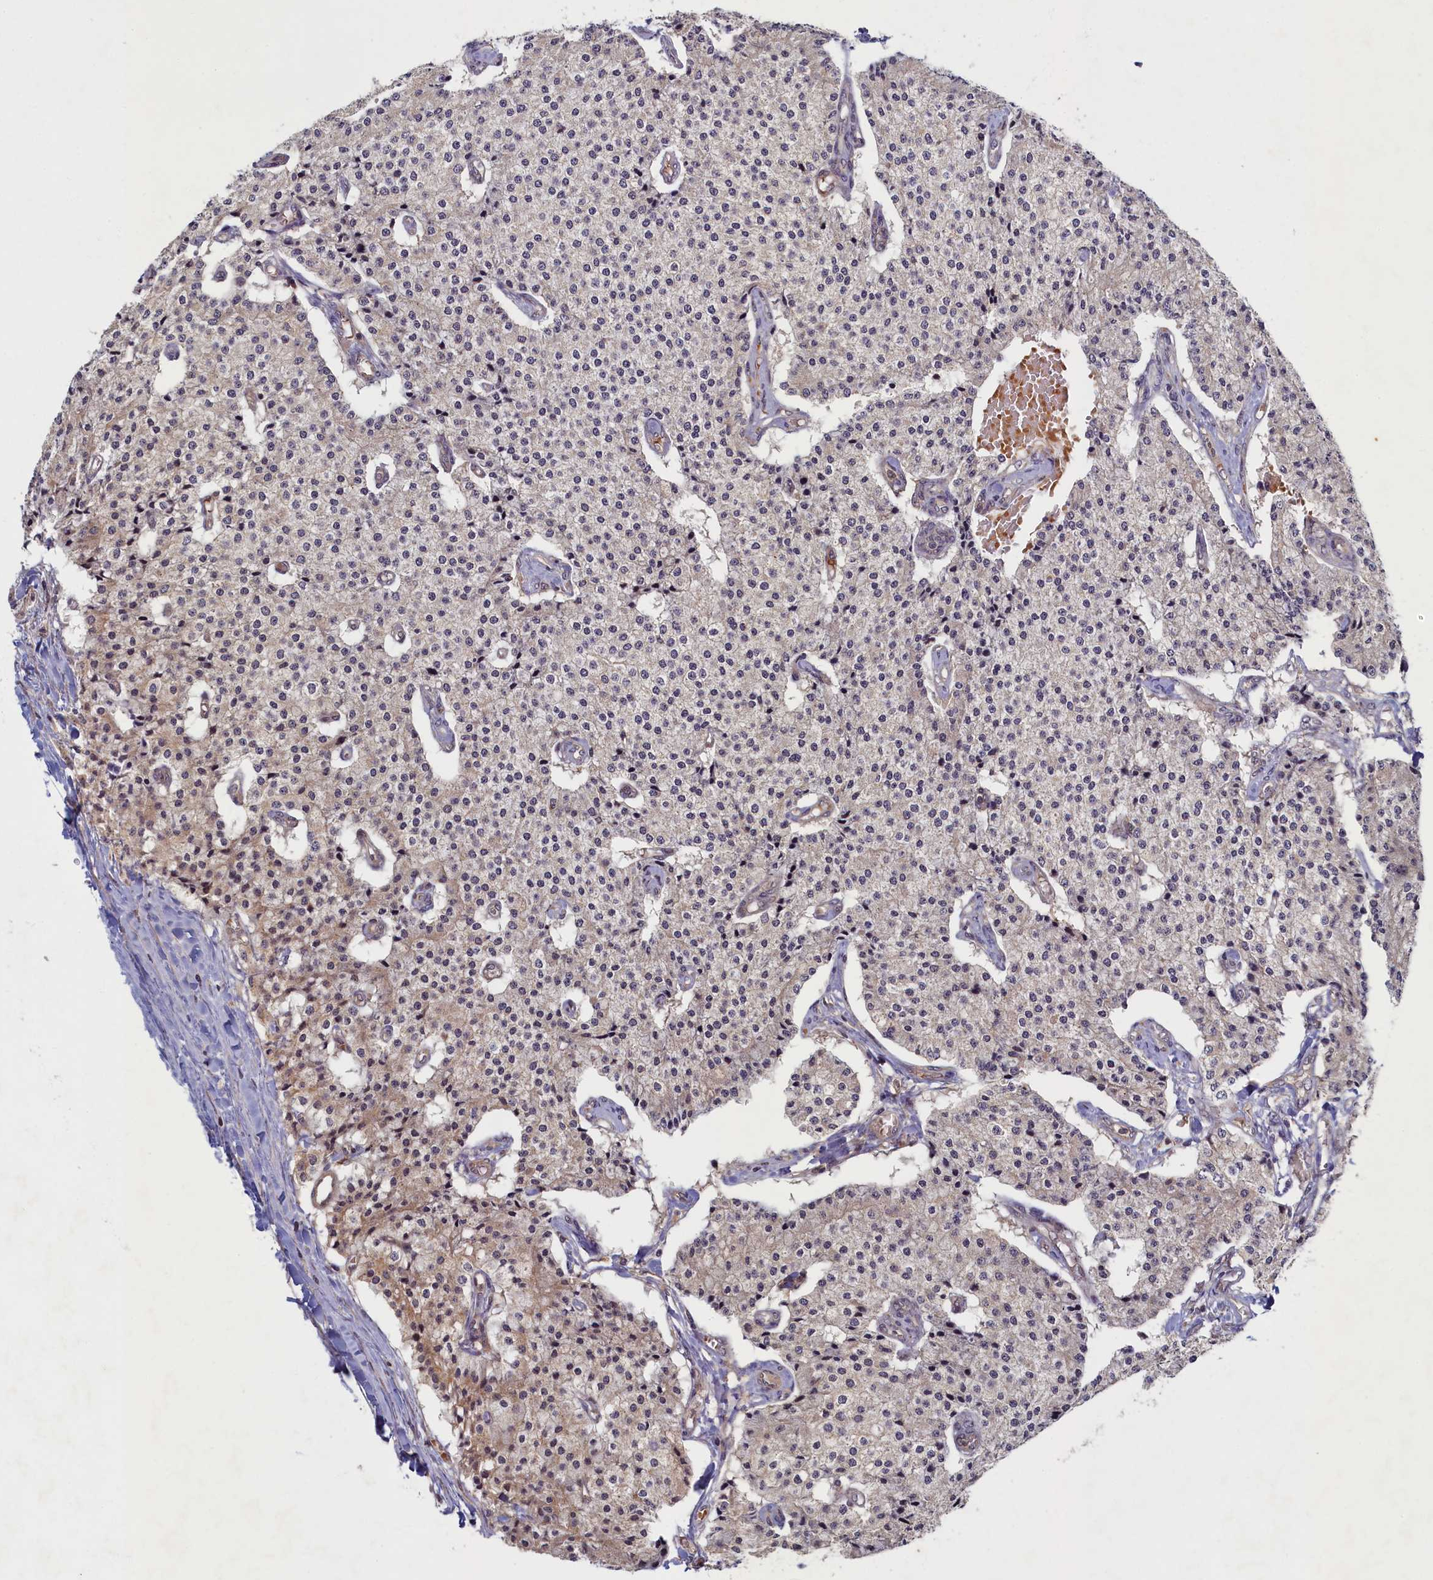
{"staining": {"intensity": "weak", "quantity": "<25%", "location": "cytoplasmic/membranous"}, "tissue": "carcinoid", "cell_type": "Tumor cells", "image_type": "cancer", "snomed": [{"axis": "morphology", "description": "Carcinoid, malignant, NOS"}, {"axis": "topography", "description": "Colon"}], "caption": "Carcinoid was stained to show a protein in brown. There is no significant expression in tumor cells.", "gene": "CEP20", "patient": {"sex": "female", "age": 52}}